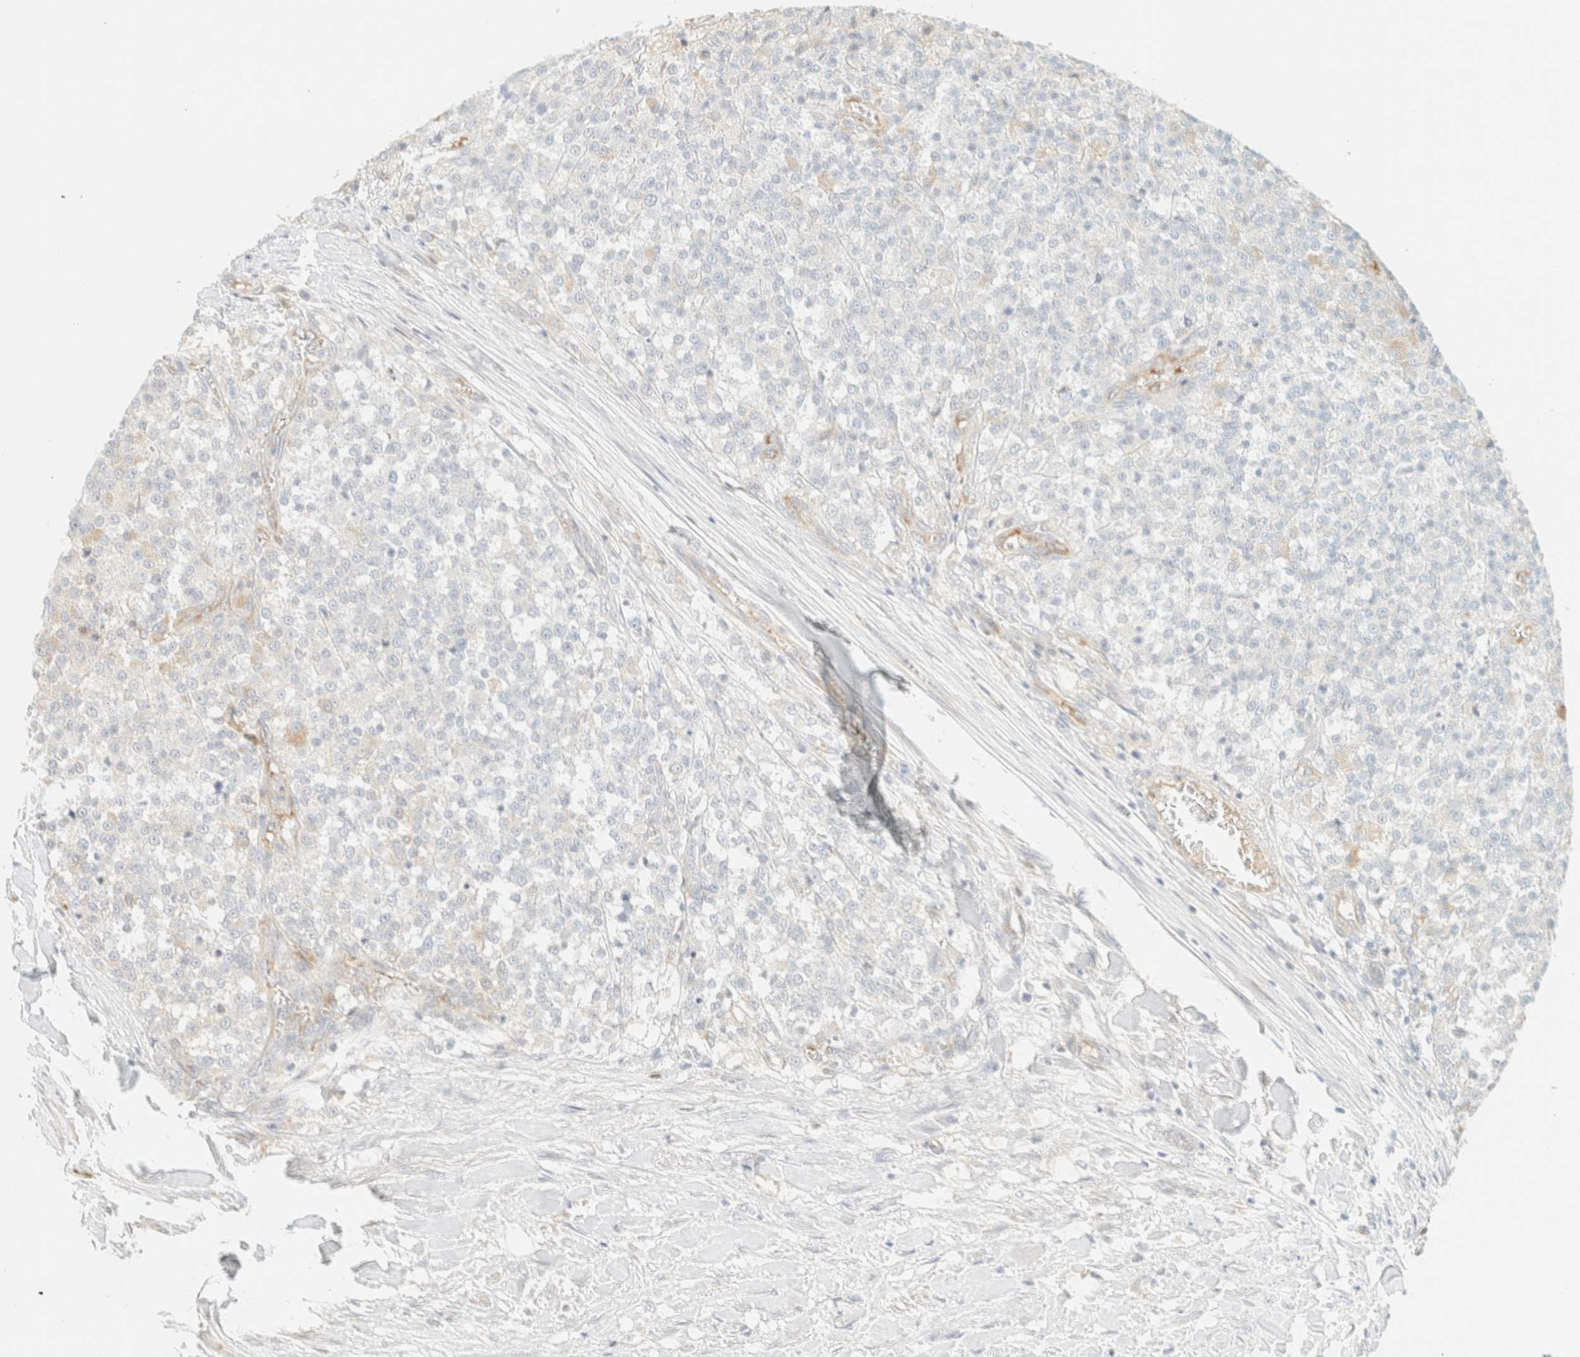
{"staining": {"intensity": "weak", "quantity": "<25%", "location": "cytoplasmic/membranous"}, "tissue": "testis cancer", "cell_type": "Tumor cells", "image_type": "cancer", "snomed": [{"axis": "morphology", "description": "Seminoma, NOS"}, {"axis": "topography", "description": "Testis"}], "caption": "There is no significant positivity in tumor cells of testis cancer.", "gene": "SPARCL1", "patient": {"sex": "male", "age": 59}}